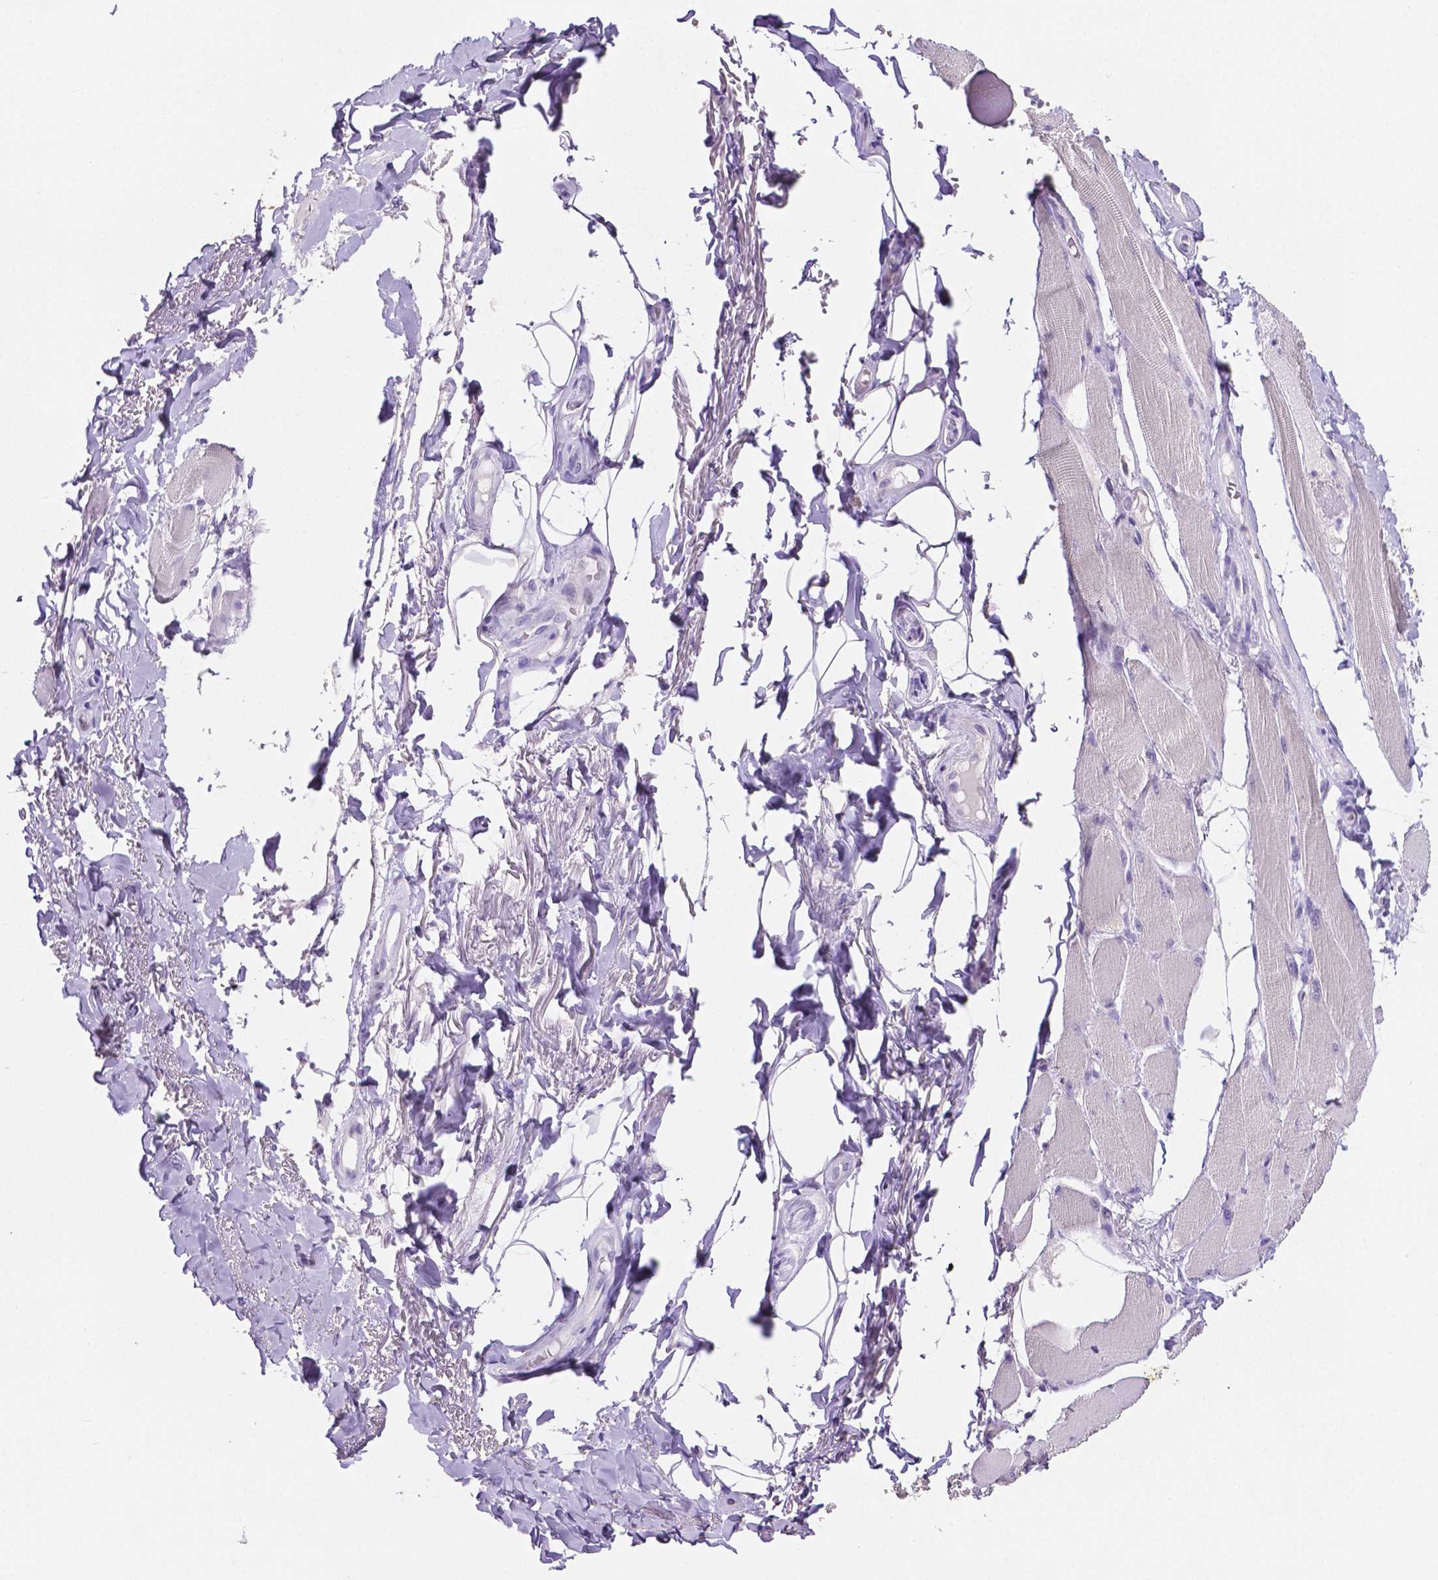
{"staining": {"intensity": "negative", "quantity": "none", "location": "none"}, "tissue": "skeletal muscle", "cell_type": "Myocytes", "image_type": "normal", "snomed": [{"axis": "morphology", "description": "Normal tissue, NOS"}, {"axis": "topography", "description": "Skeletal muscle"}, {"axis": "topography", "description": "Anal"}, {"axis": "topography", "description": "Peripheral nerve tissue"}], "caption": "Immunohistochemical staining of benign skeletal muscle displays no significant positivity in myocytes. (DAB immunohistochemistry visualized using brightfield microscopy, high magnification).", "gene": "SLC22A2", "patient": {"sex": "male", "age": 53}}